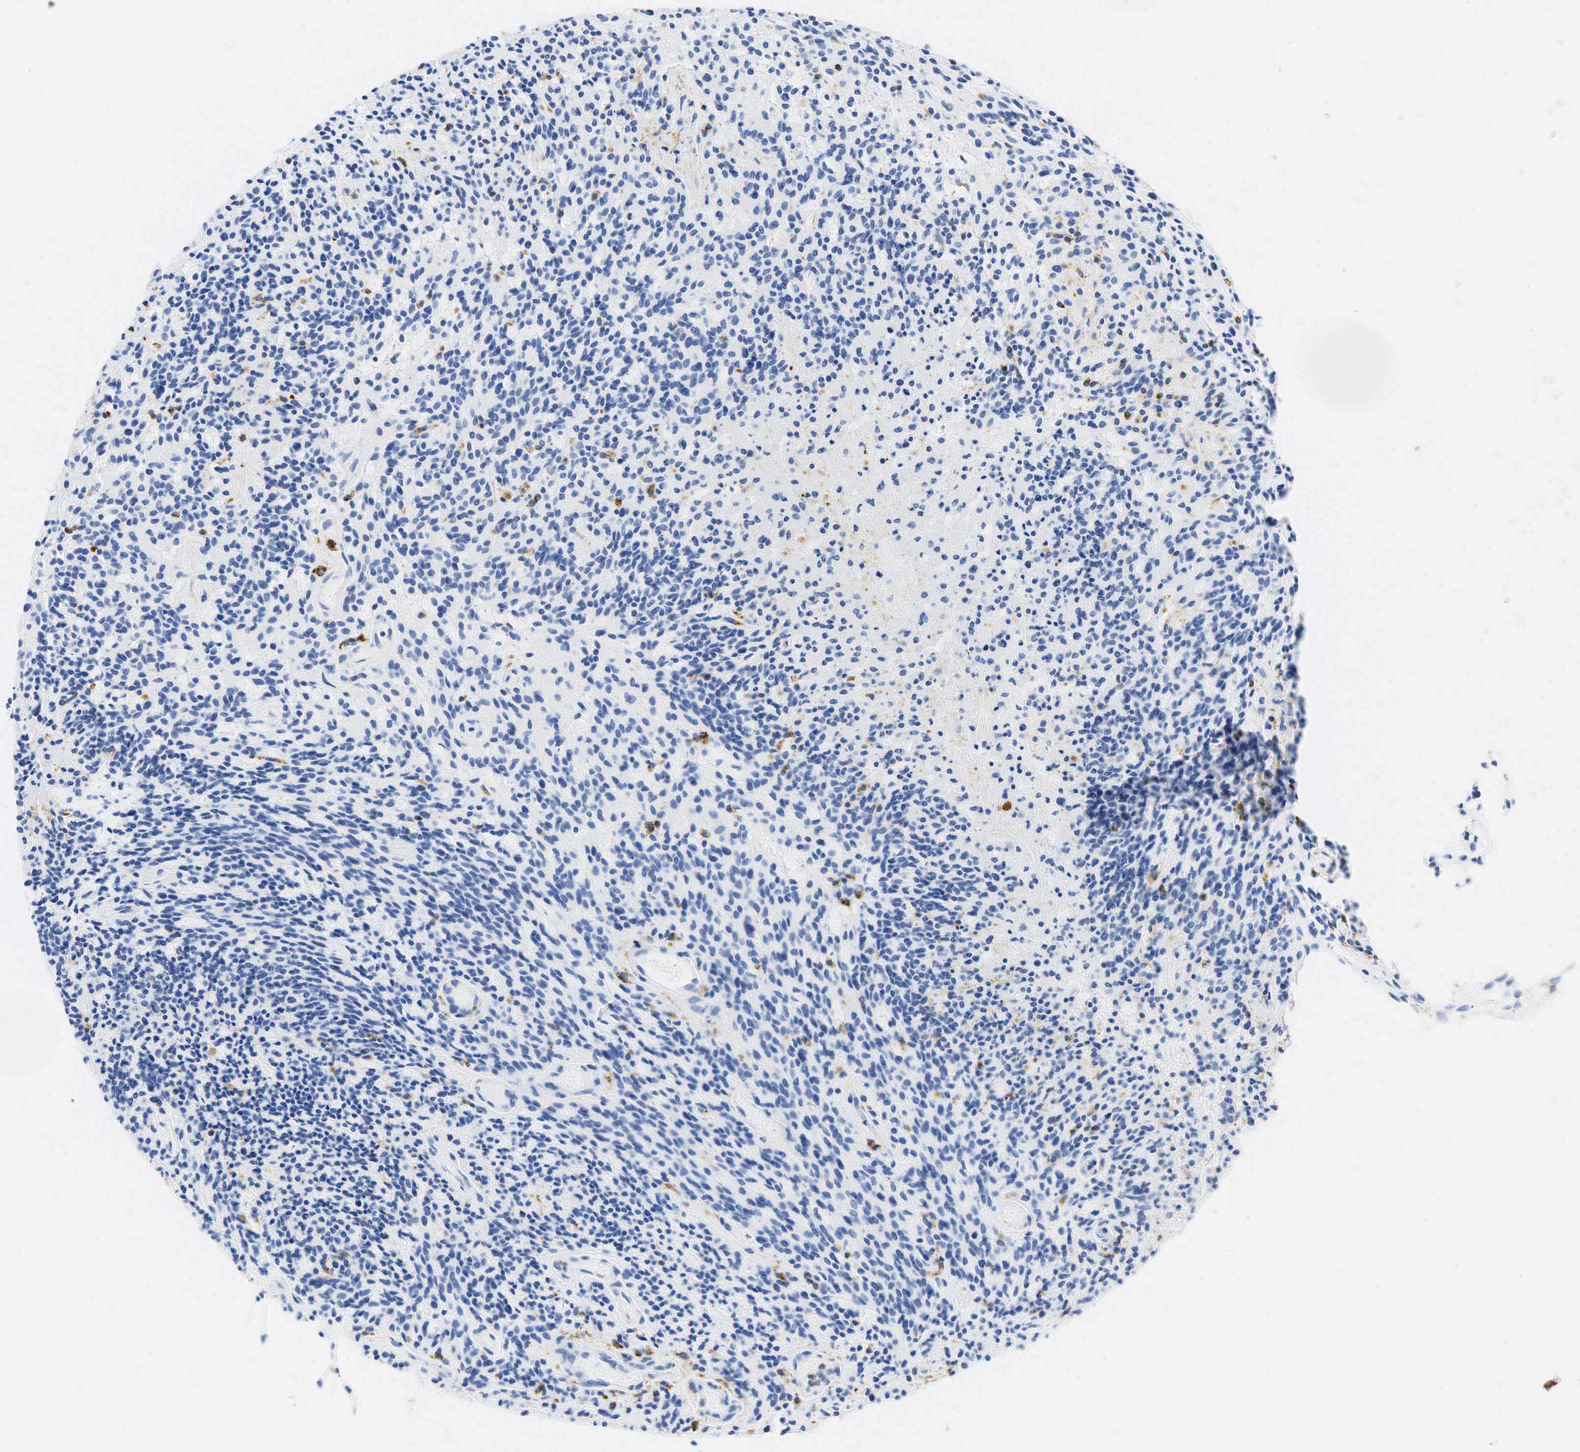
{"staining": {"intensity": "negative", "quantity": "none", "location": "none"}, "tissue": "glioma", "cell_type": "Tumor cells", "image_type": "cancer", "snomed": [{"axis": "morphology", "description": "Glioma, malignant, High grade"}, {"axis": "topography", "description": "Brain"}], "caption": "DAB (3,3'-diaminobenzidine) immunohistochemical staining of high-grade glioma (malignant) reveals no significant expression in tumor cells. (DAB immunohistochemistry with hematoxylin counter stain).", "gene": "CD68", "patient": {"sex": "female", "age": 13}}